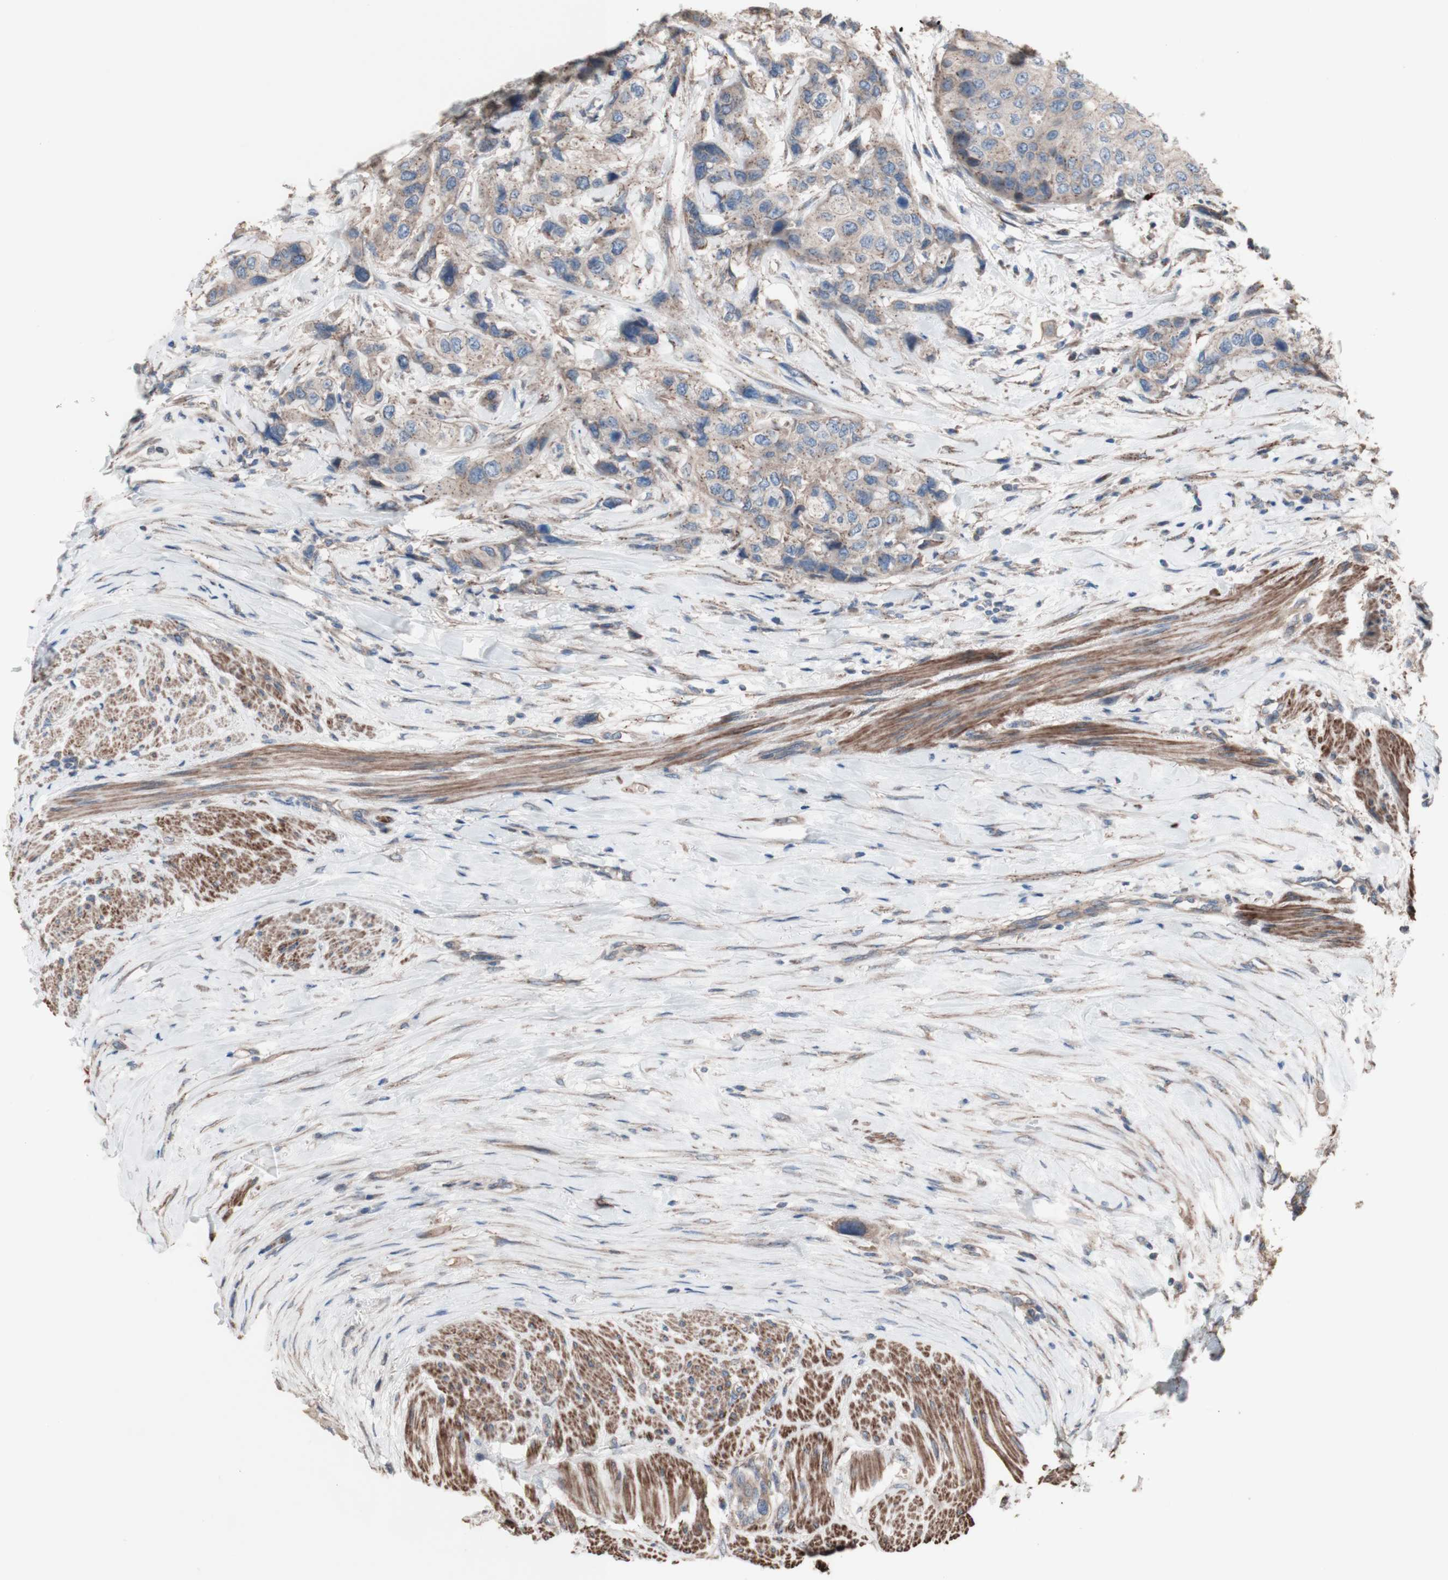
{"staining": {"intensity": "weak", "quantity": ">75%", "location": "cytoplasmic/membranous"}, "tissue": "urothelial cancer", "cell_type": "Tumor cells", "image_type": "cancer", "snomed": [{"axis": "morphology", "description": "Urothelial carcinoma, High grade"}, {"axis": "topography", "description": "Urinary bladder"}], "caption": "The micrograph displays staining of urothelial cancer, revealing weak cytoplasmic/membranous protein expression (brown color) within tumor cells.", "gene": "COPB1", "patient": {"sex": "female", "age": 56}}